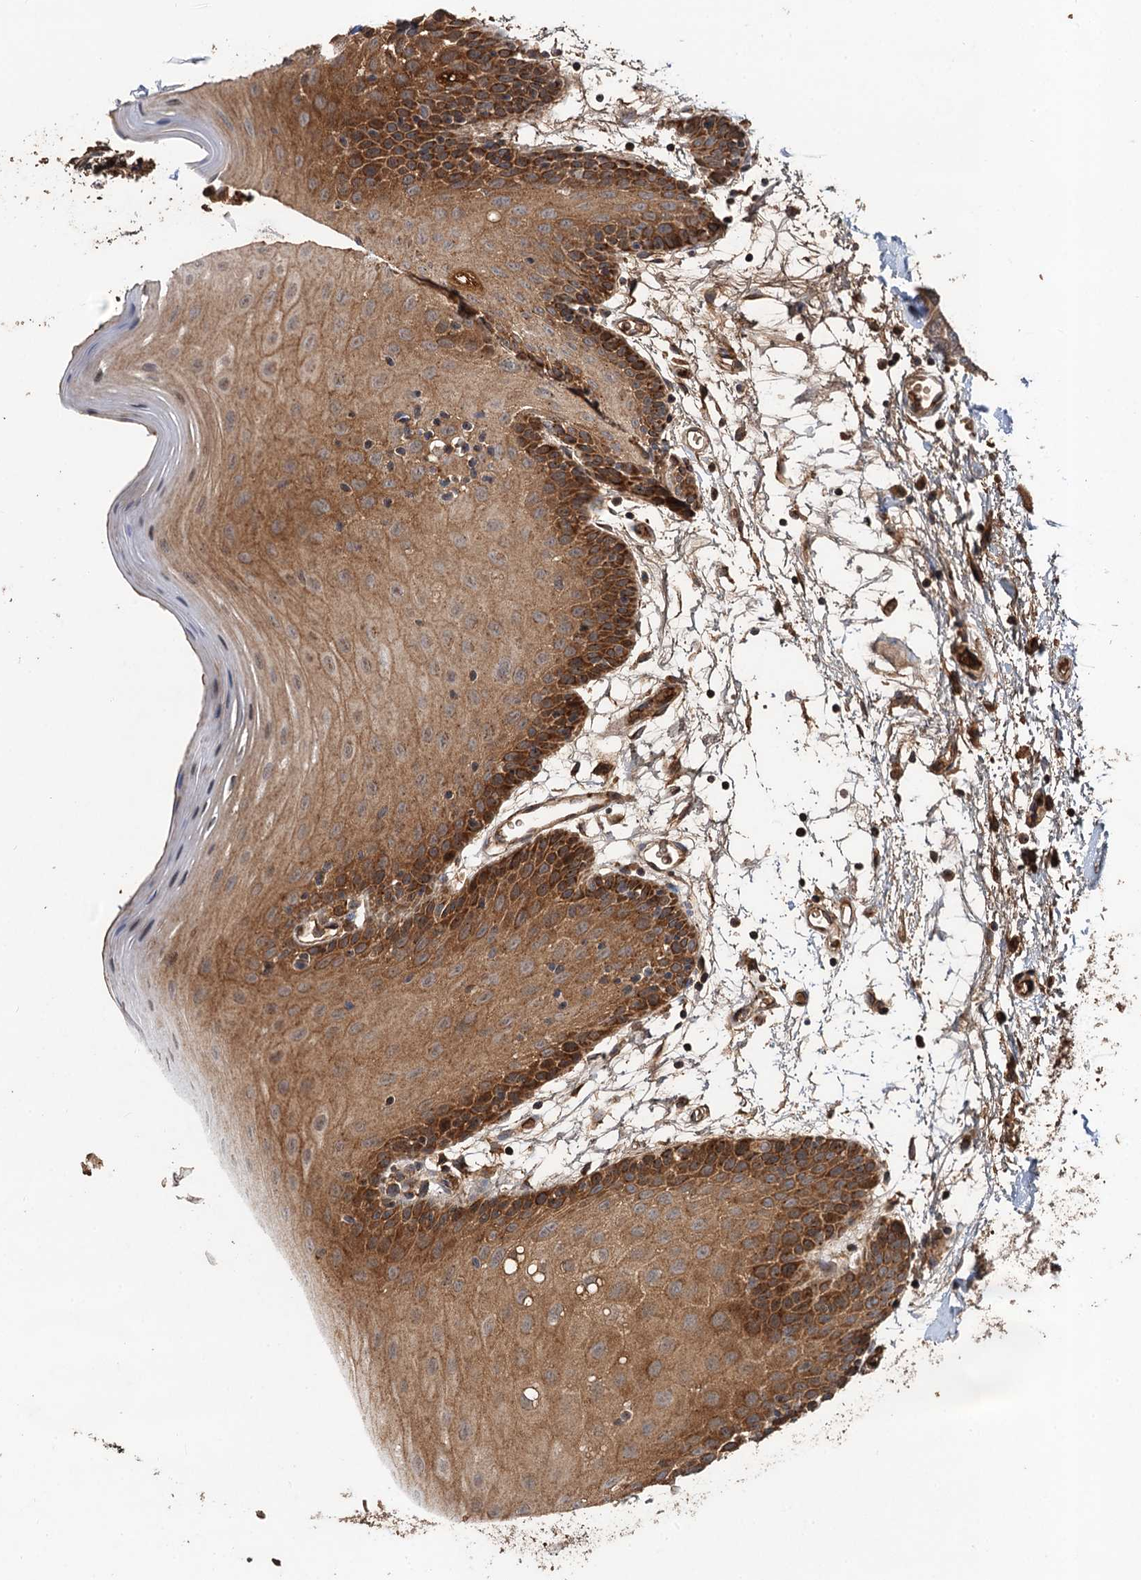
{"staining": {"intensity": "strong", "quantity": ">75%", "location": "cytoplasmic/membranous"}, "tissue": "oral mucosa", "cell_type": "Squamous epithelial cells", "image_type": "normal", "snomed": [{"axis": "morphology", "description": "Normal tissue, NOS"}, {"axis": "topography", "description": "Skeletal muscle"}, {"axis": "topography", "description": "Oral tissue"}, {"axis": "topography", "description": "Salivary gland"}, {"axis": "topography", "description": "Peripheral nerve tissue"}], "caption": "This image reveals unremarkable oral mucosa stained with IHC to label a protein in brown. The cytoplasmic/membranous of squamous epithelial cells show strong positivity for the protein. Nuclei are counter-stained blue.", "gene": "DEXI", "patient": {"sex": "male", "age": 54}}